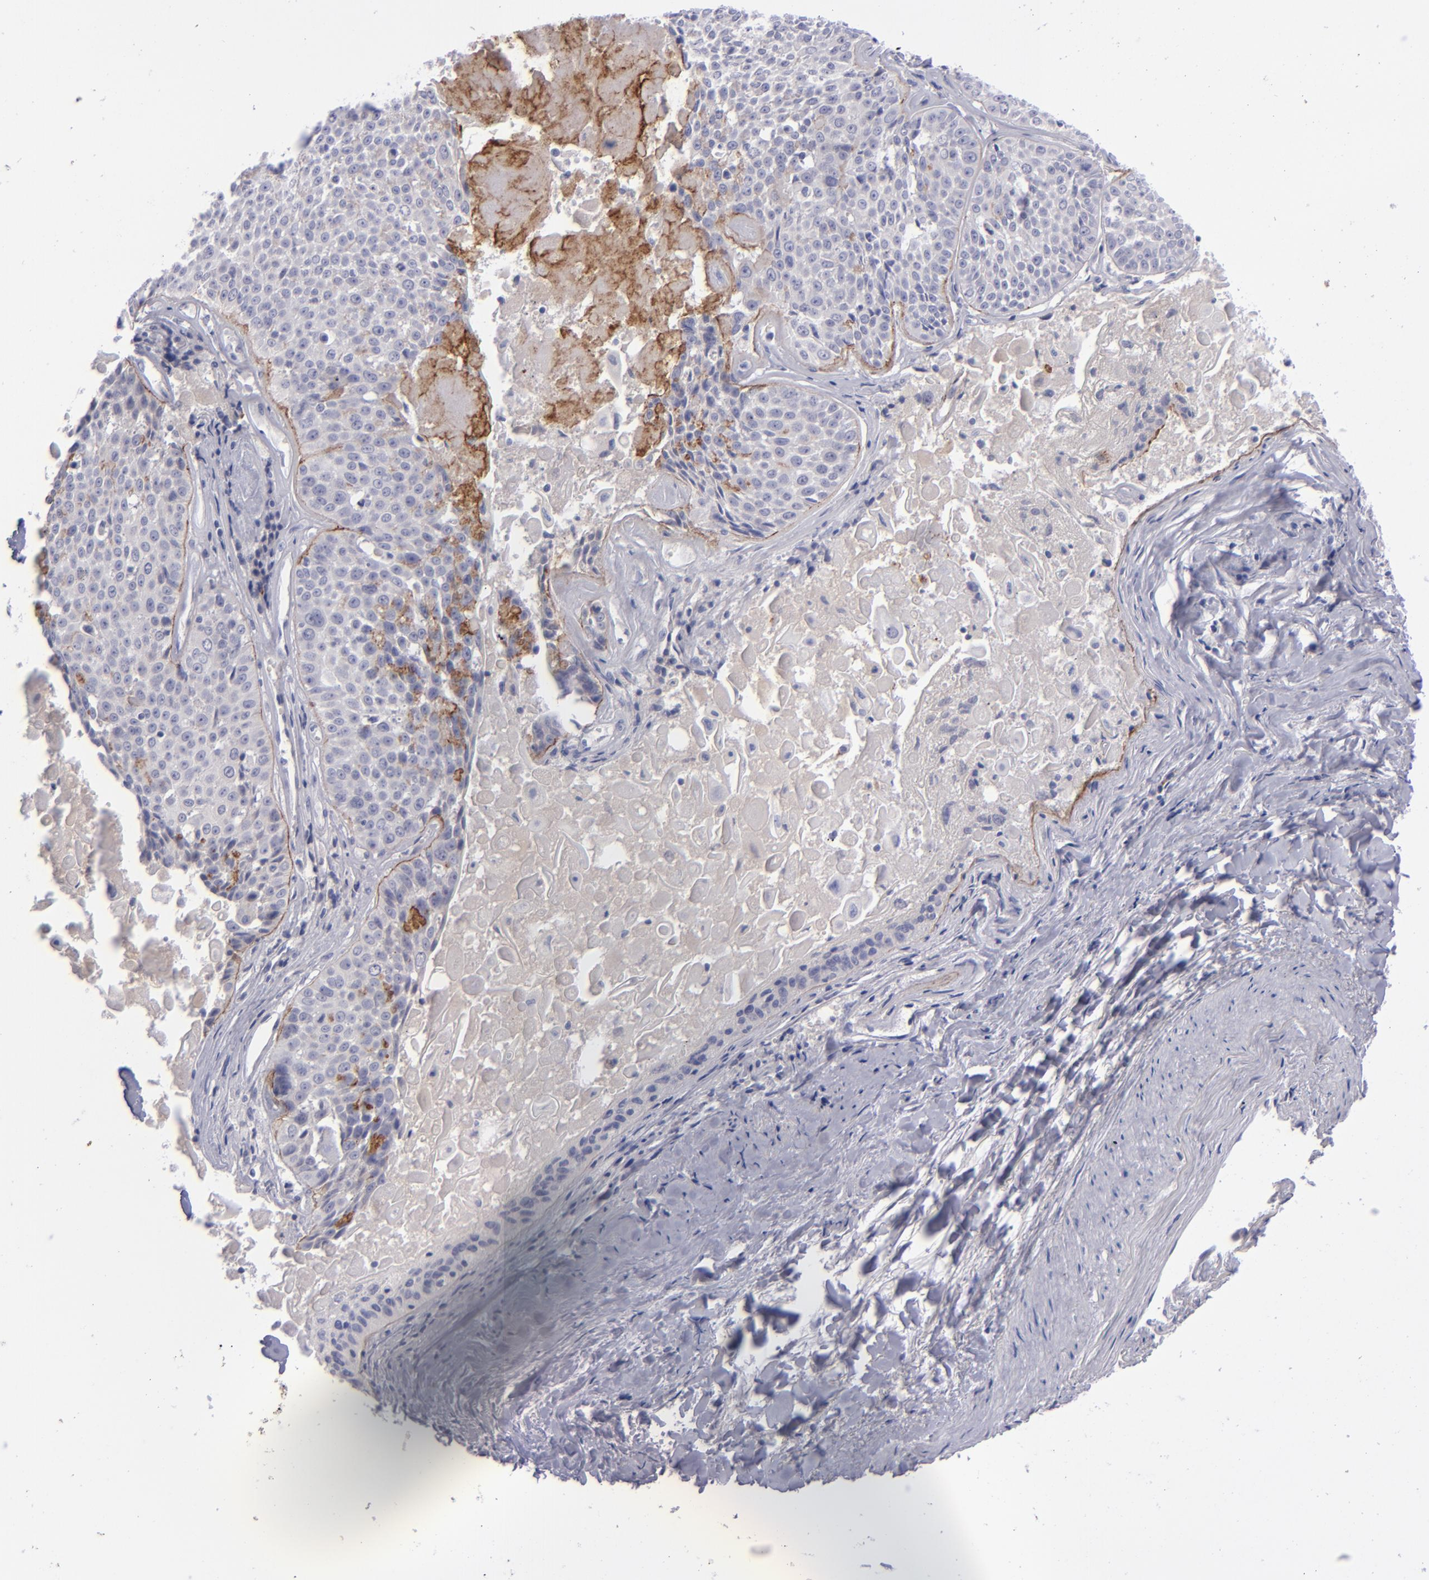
{"staining": {"intensity": "negative", "quantity": "none", "location": "none"}, "tissue": "lung cancer", "cell_type": "Tumor cells", "image_type": "cancer", "snomed": [{"axis": "morphology", "description": "Adenocarcinoma, NOS"}, {"axis": "topography", "description": "Lung"}], "caption": "High power microscopy photomicrograph of an immunohistochemistry micrograph of lung adenocarcinoma, revealing no significant expression in tumor cells.", "gene": "ITGB4", "patient": {"sex": "male", "age": 60}}